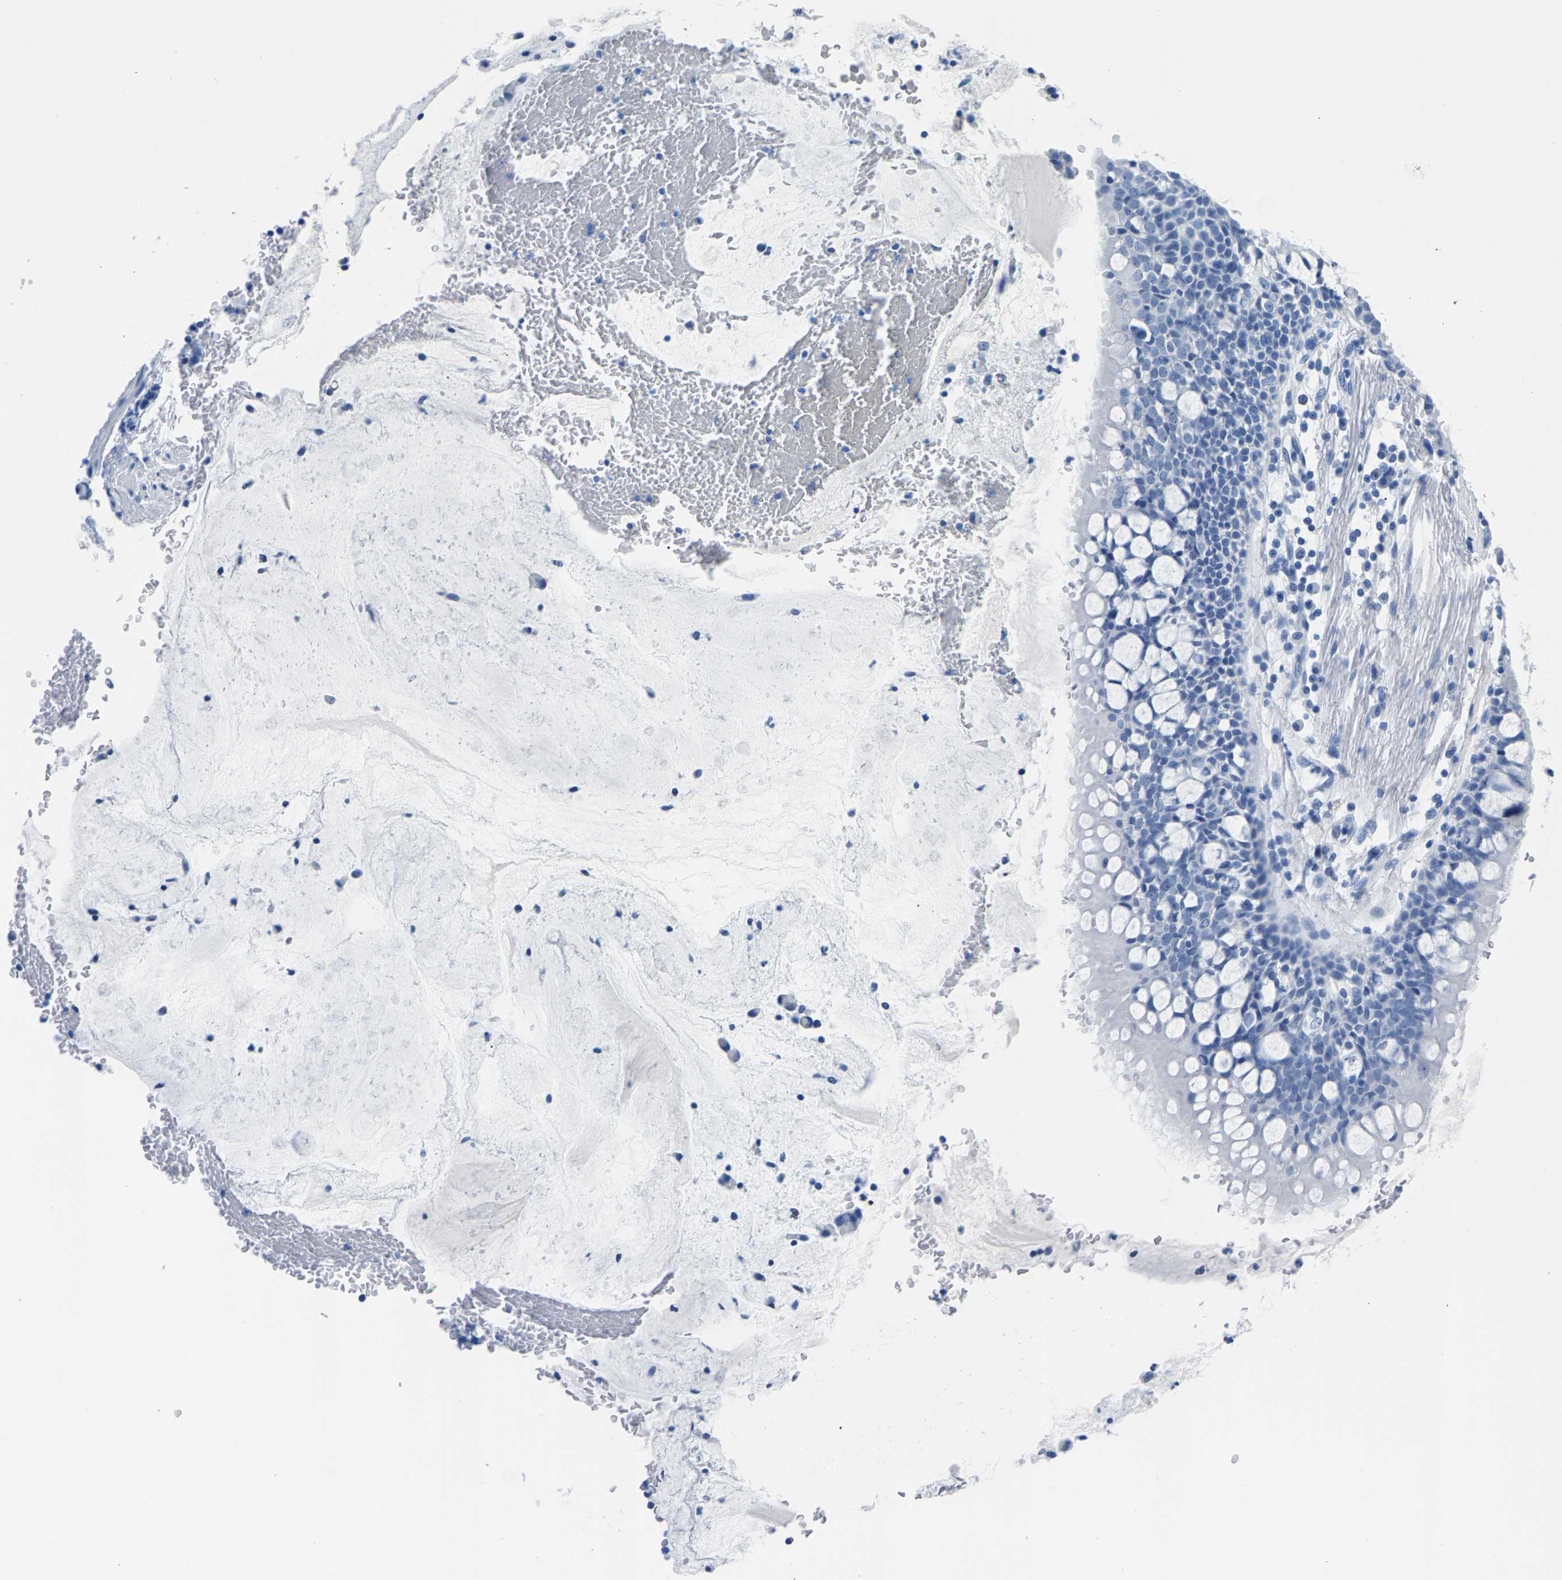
{"staining": {"intensity": "negative", "quantity": "none", "location": "none"}, "tissue": "bronchus", "cell_type": "Respiratory epithelial cells", "image_type": "normal", "snomed": [{"axis": "morphology", "description": "Normal tissue, NOS"}, {"axis": "morphology", "description": "Inflammation, NOS"}, {"axis": "topography", "description": "Cartilage tissue"}, {"axis": "topography", "description": "Bronchus"}], "caption": "This is an IHC micrograph of benign human bronchus. There is no positivity in respiratory epithelial cells.", "gene": "CPS1", "patient": {"sex": "male", "age": 77}}